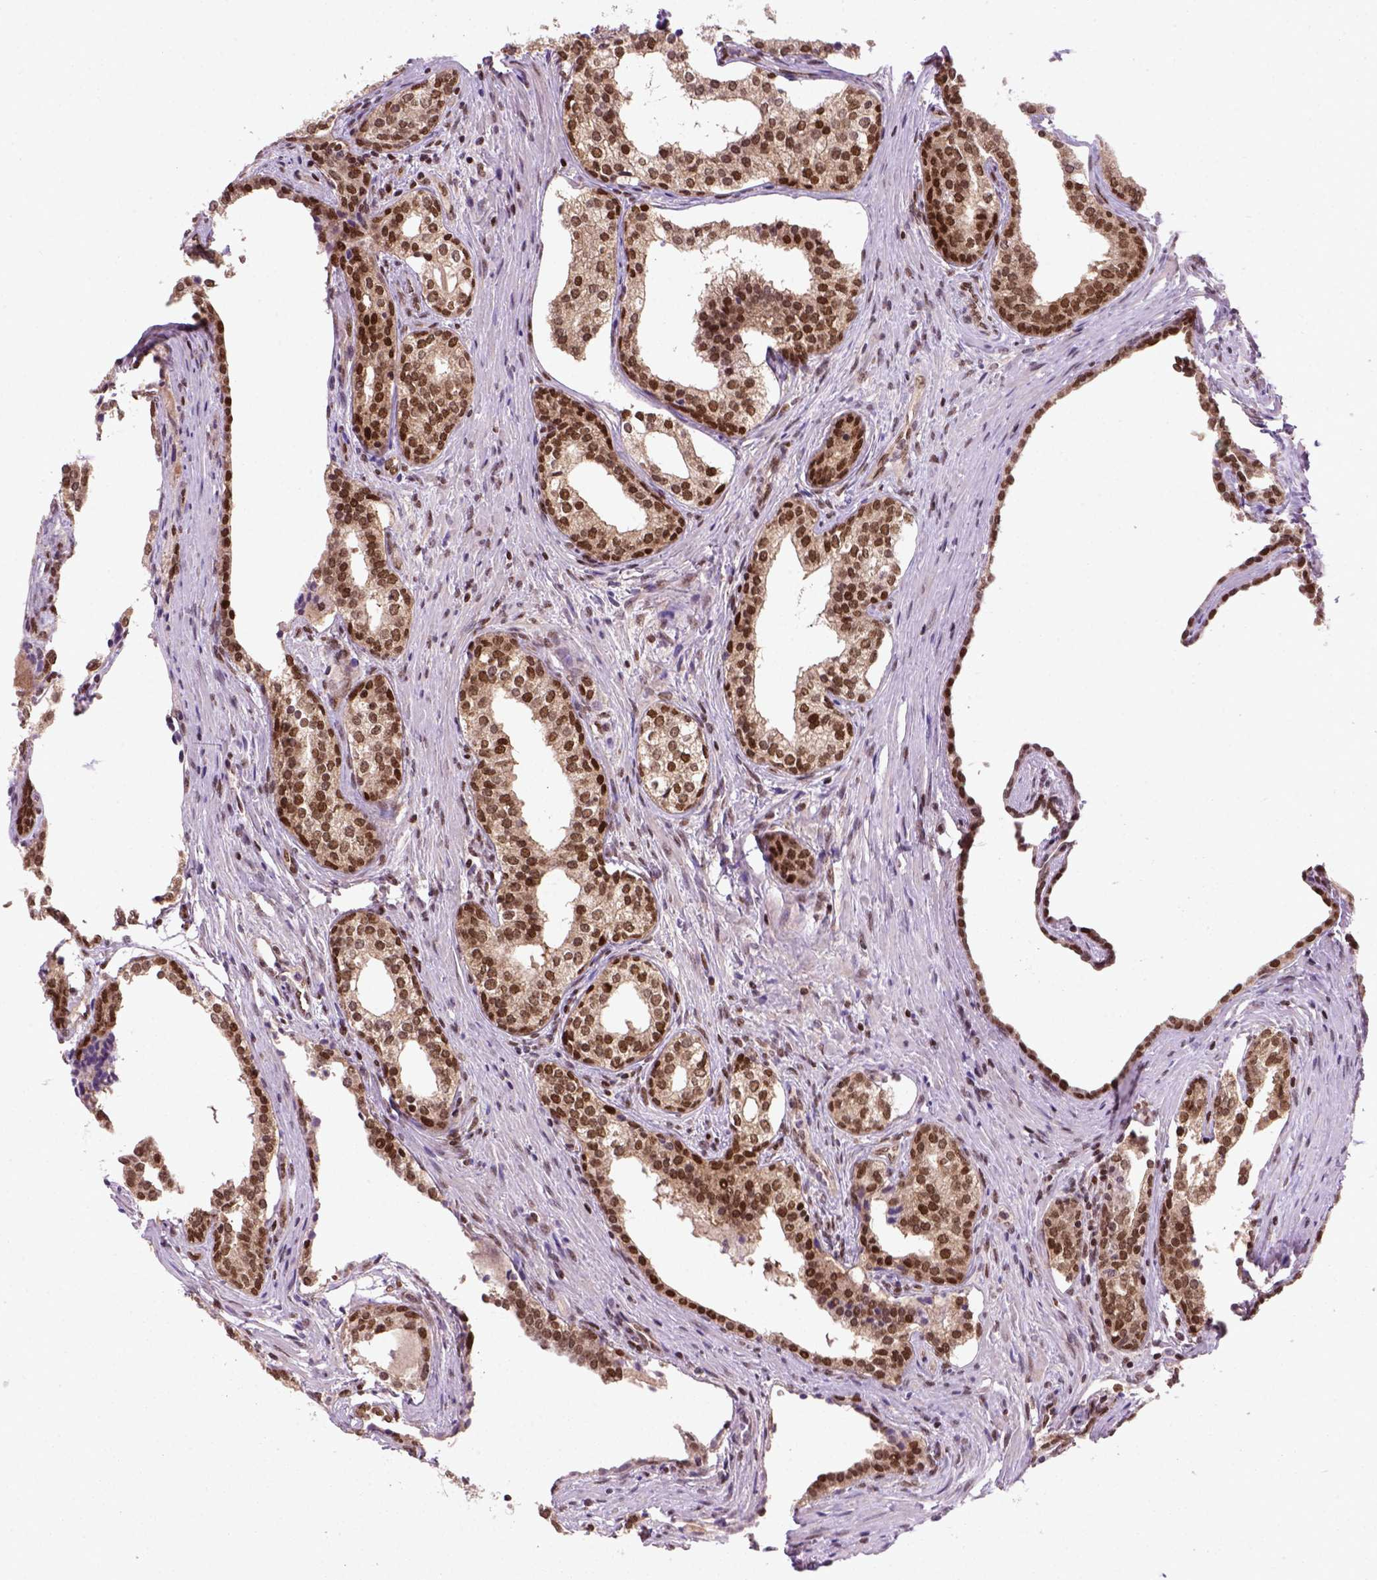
{"staining": {"intensity": "strong", "quantity": ">75%", "location": "nuclear"}, "tissue": "prostate cancer", "cell_type": "Tumor cells", "image_type": "cancer", "snomed": [{"axis": "morphology", "description": "Adenocarcinoma, NOS"}, {"axis": "morphology", "description": "Adenocarcinoma, High grade"}, {"axis": "topography", "description": "Prostate"}], "caption": "Protein staining reveals strong nuclear expression in approximately >75% of tumor cells in adenocarcinoma (prostate).", "gene": "MGMT", "patient": {"sex": "male", "age": 61}}